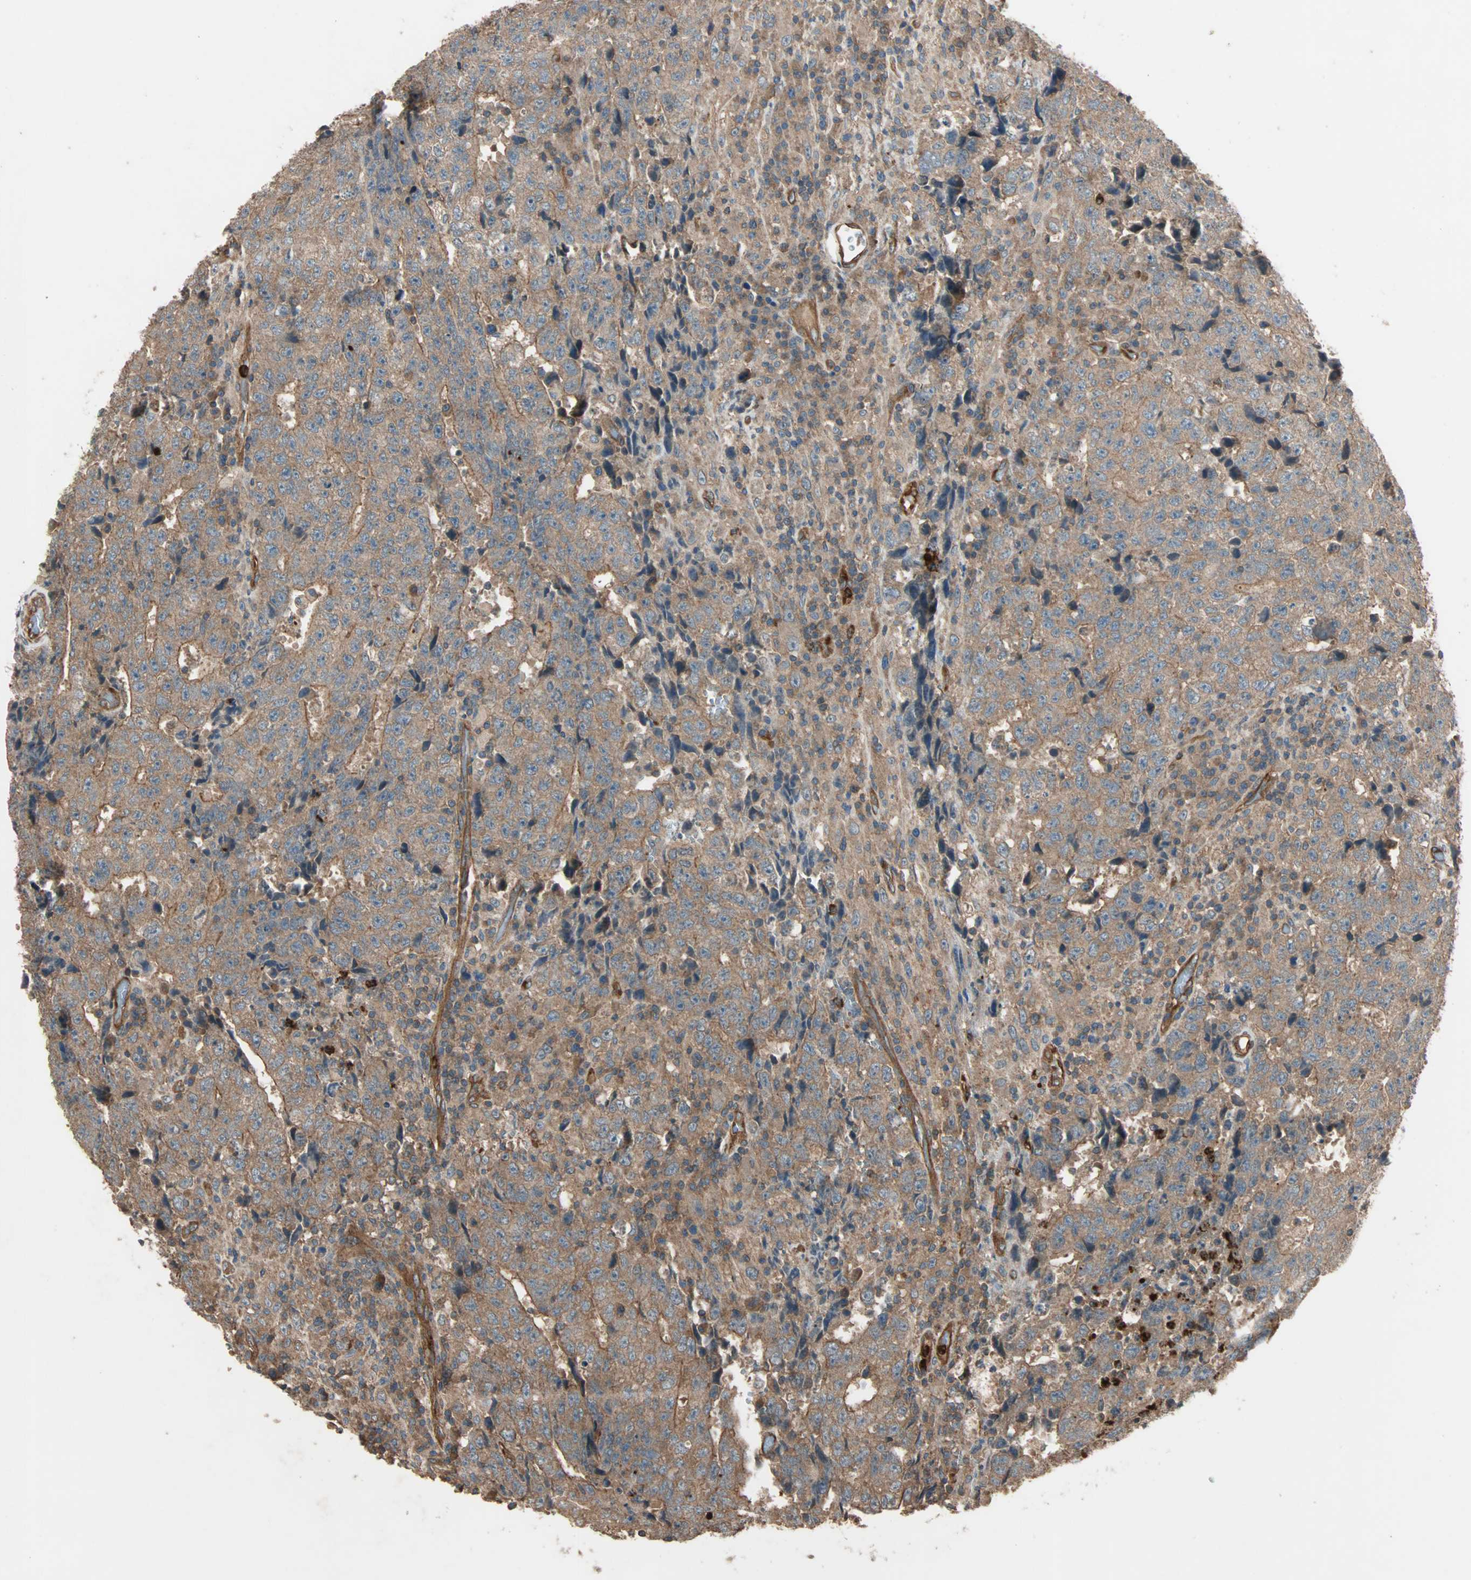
{"staining": {"intensity": "moderate", "quantity": ">75%", "location": "cytoplasmic/membranous"}, "tissue": "testis cancer", "cell_type": "Tumor cells", "image_type": "cancer", "snomed": [{"axis": "morphology", "description": "Necrosis, NOS"}, {"axis": "morphology", "description": "Carcinoma, Embryonal, NOS"}, {"axis": "topography", "description": "Testis"}], "caption": "Protein staining of testis embryonal carcinoma tissue demonstrates moderate cytoplasmic/membranous expression in approximately >75% of tumor cells. (DAB (3,3'-diaminobenzidine) IHC, brown staining for protein, blue staining for nuclei).", "gene": "GCK", "patient": {"sex": "male", "age": 19}}